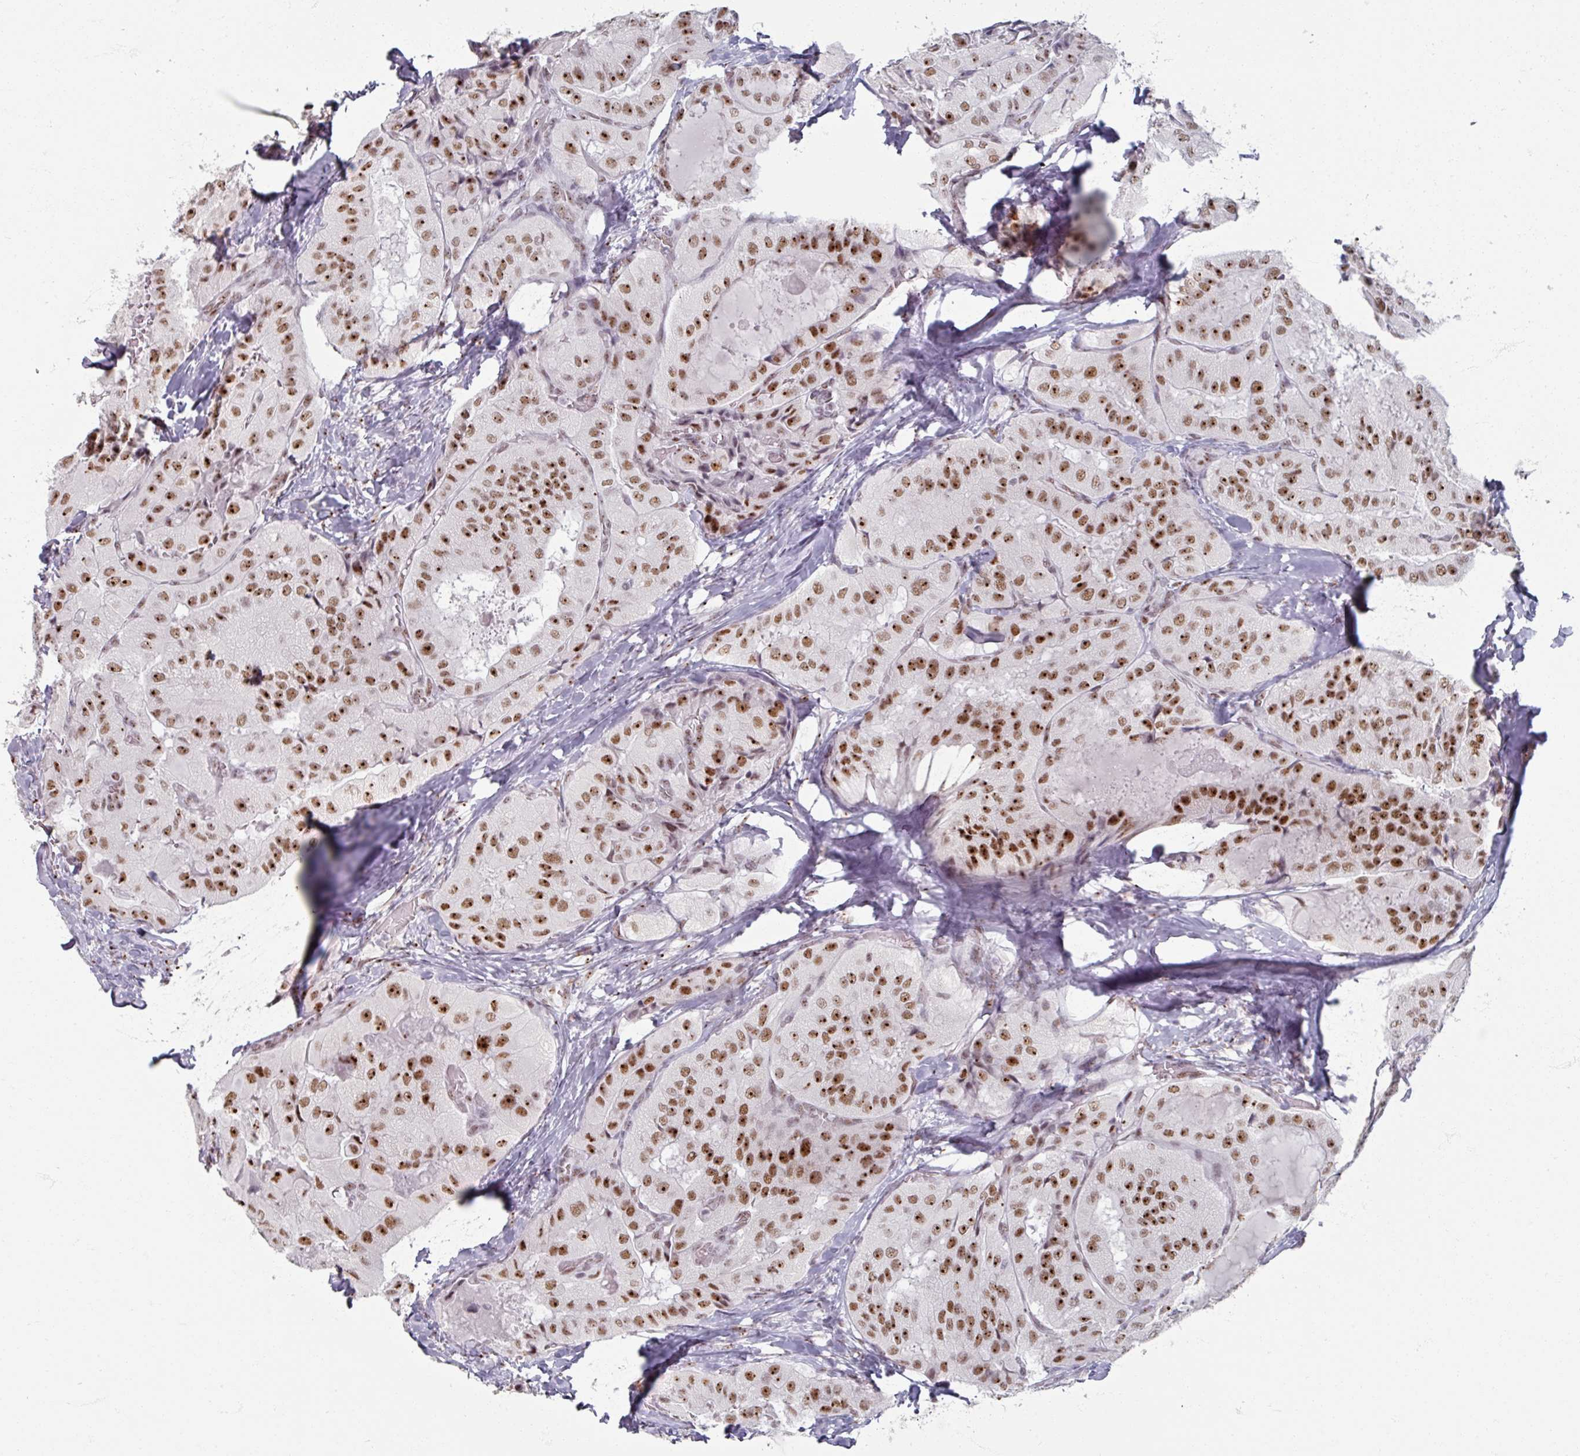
{"staining": {"intensity": "strong", "quantity": ">75%", "location": "nuclear"}, "tissue": "thyroid cancer", "cell_type": "Tumor cells", "image_type": "cancer", "snomed": [{"axis": "morphology", "description": "Normal tissue, NOS"}, {"axis": "morphology", "description": "Papillary adenocarcinoma, NOS"}, {"axis": "topography", "description": "Thyroid gland"}], "caption": "Strong nuclear expression is appreciated in about >75% of tumor cells in thyroid cancer.", "gene": "ADAR", "patient": {"sex": "female", "age": 59}}